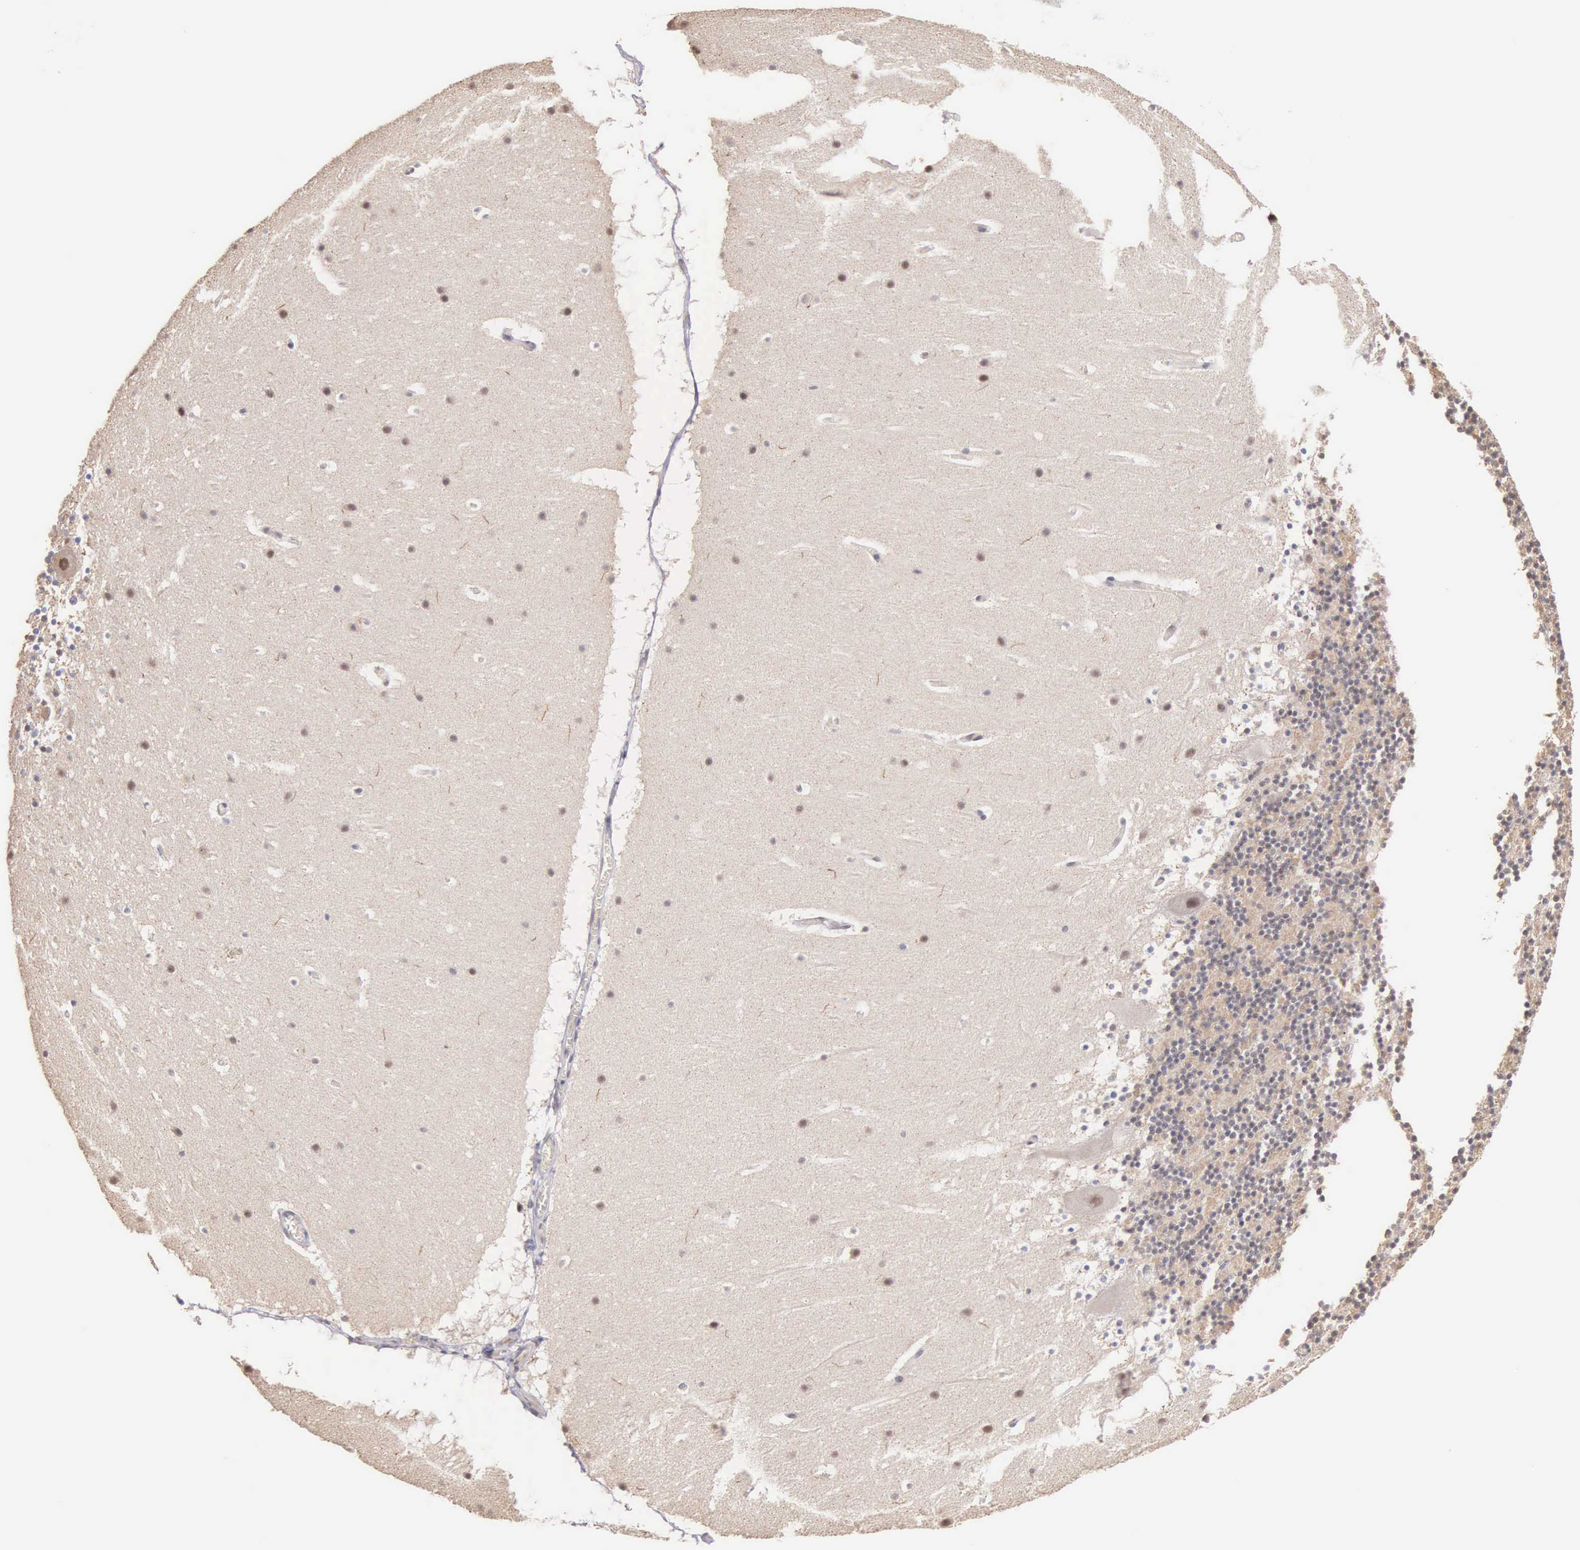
{"staining": {"intensity": "negative", "quantity": "none", "location": "none"}, "tissue": "cerebellum", "cell_type": "Cells in granular layer", "image_type": "normal", "snomed": [{"axis": "morphology", "description": "Normal tissue, NOS"}, {"axis": "topography", "description": "Cerebellum"}], "caption": "Cerebellum was stained to show a protein in brown. There is no significant positivity in cells in granular layer. (DAB (3,3'-diaminobenzidine) IHC with hematoxylin counter stain).", "gene": "HMGXB4", "patient": {"sex": "male", "age": 45}}